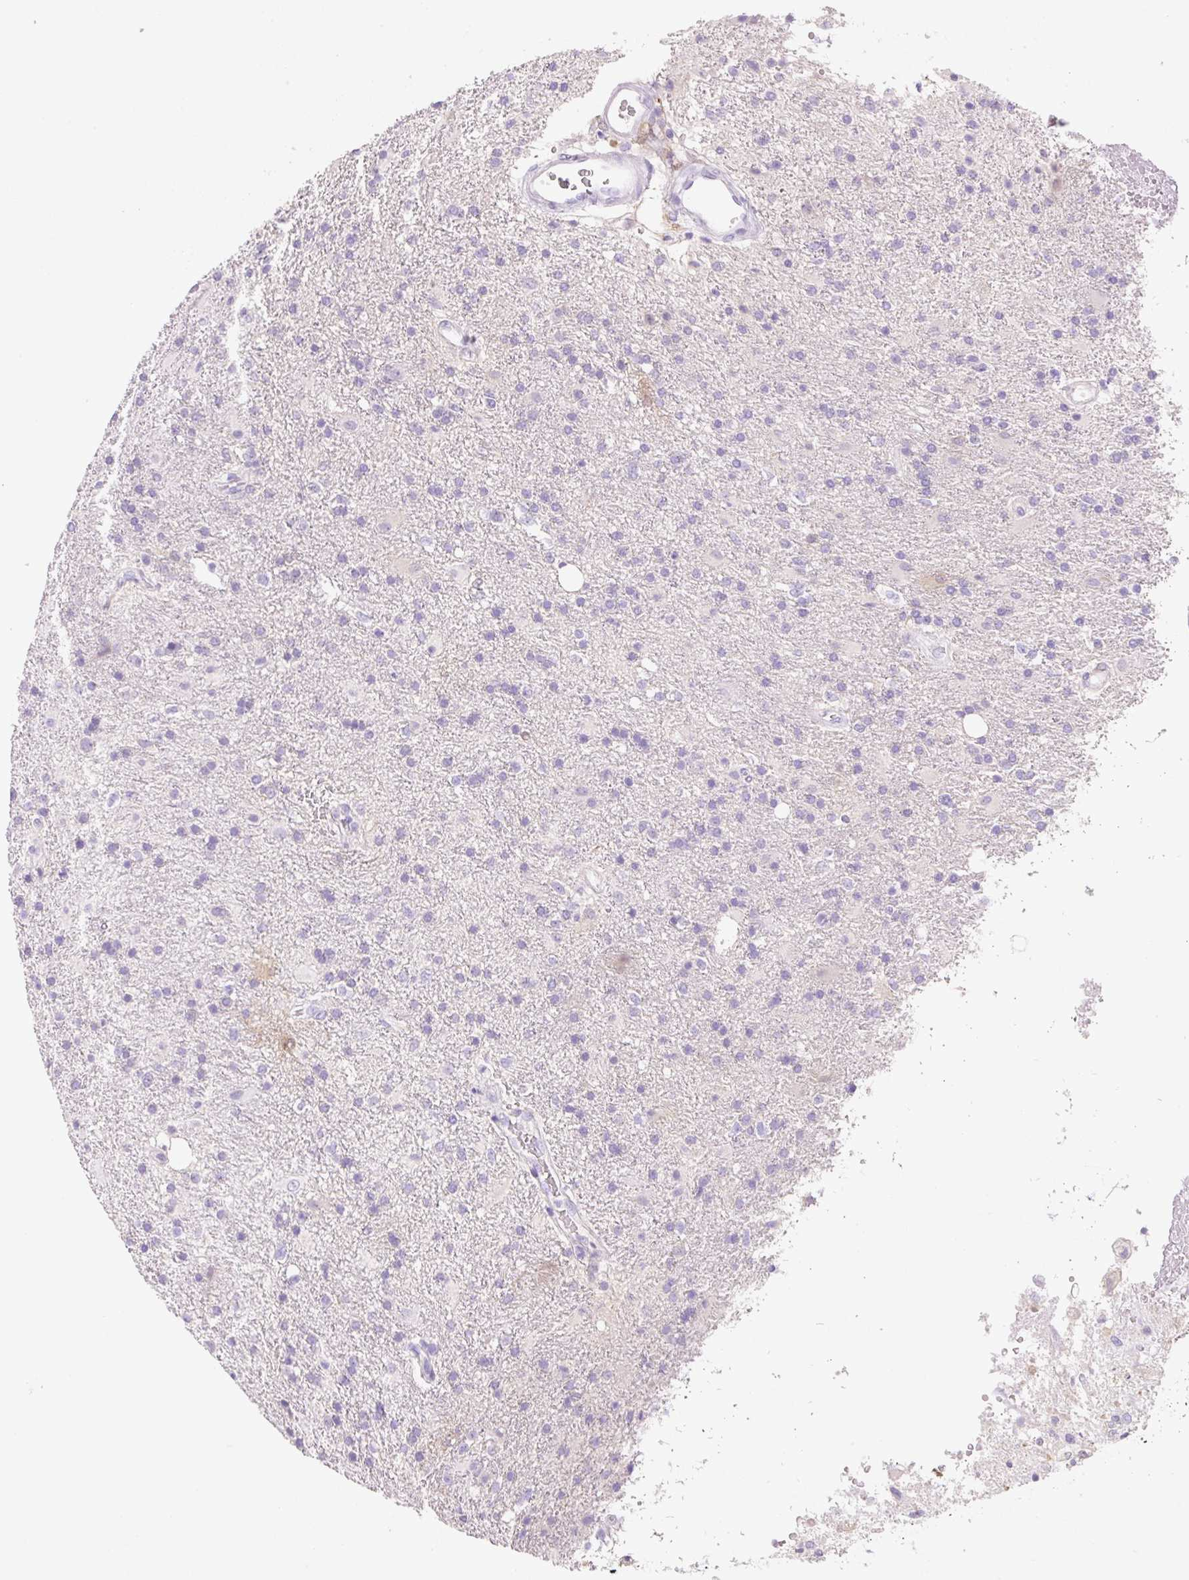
{"staining": {"intensity": "negative", "quantity": "none", "location": "none"}, "tissue": "glioma", "cell_type": "Tumor cells", "image_type": "cancer", "snomed": [{"axis": "morphology", "description": "Glioma, malignant, High grade"}, {"axis": "topography", "description": "Brain"}], "caption": "DAB immunohistochemical staining of human glioma reveals no significant positivity in tumor cells.", "gene": "FABP5", "patient": {"sex": "male", "age": 56}}